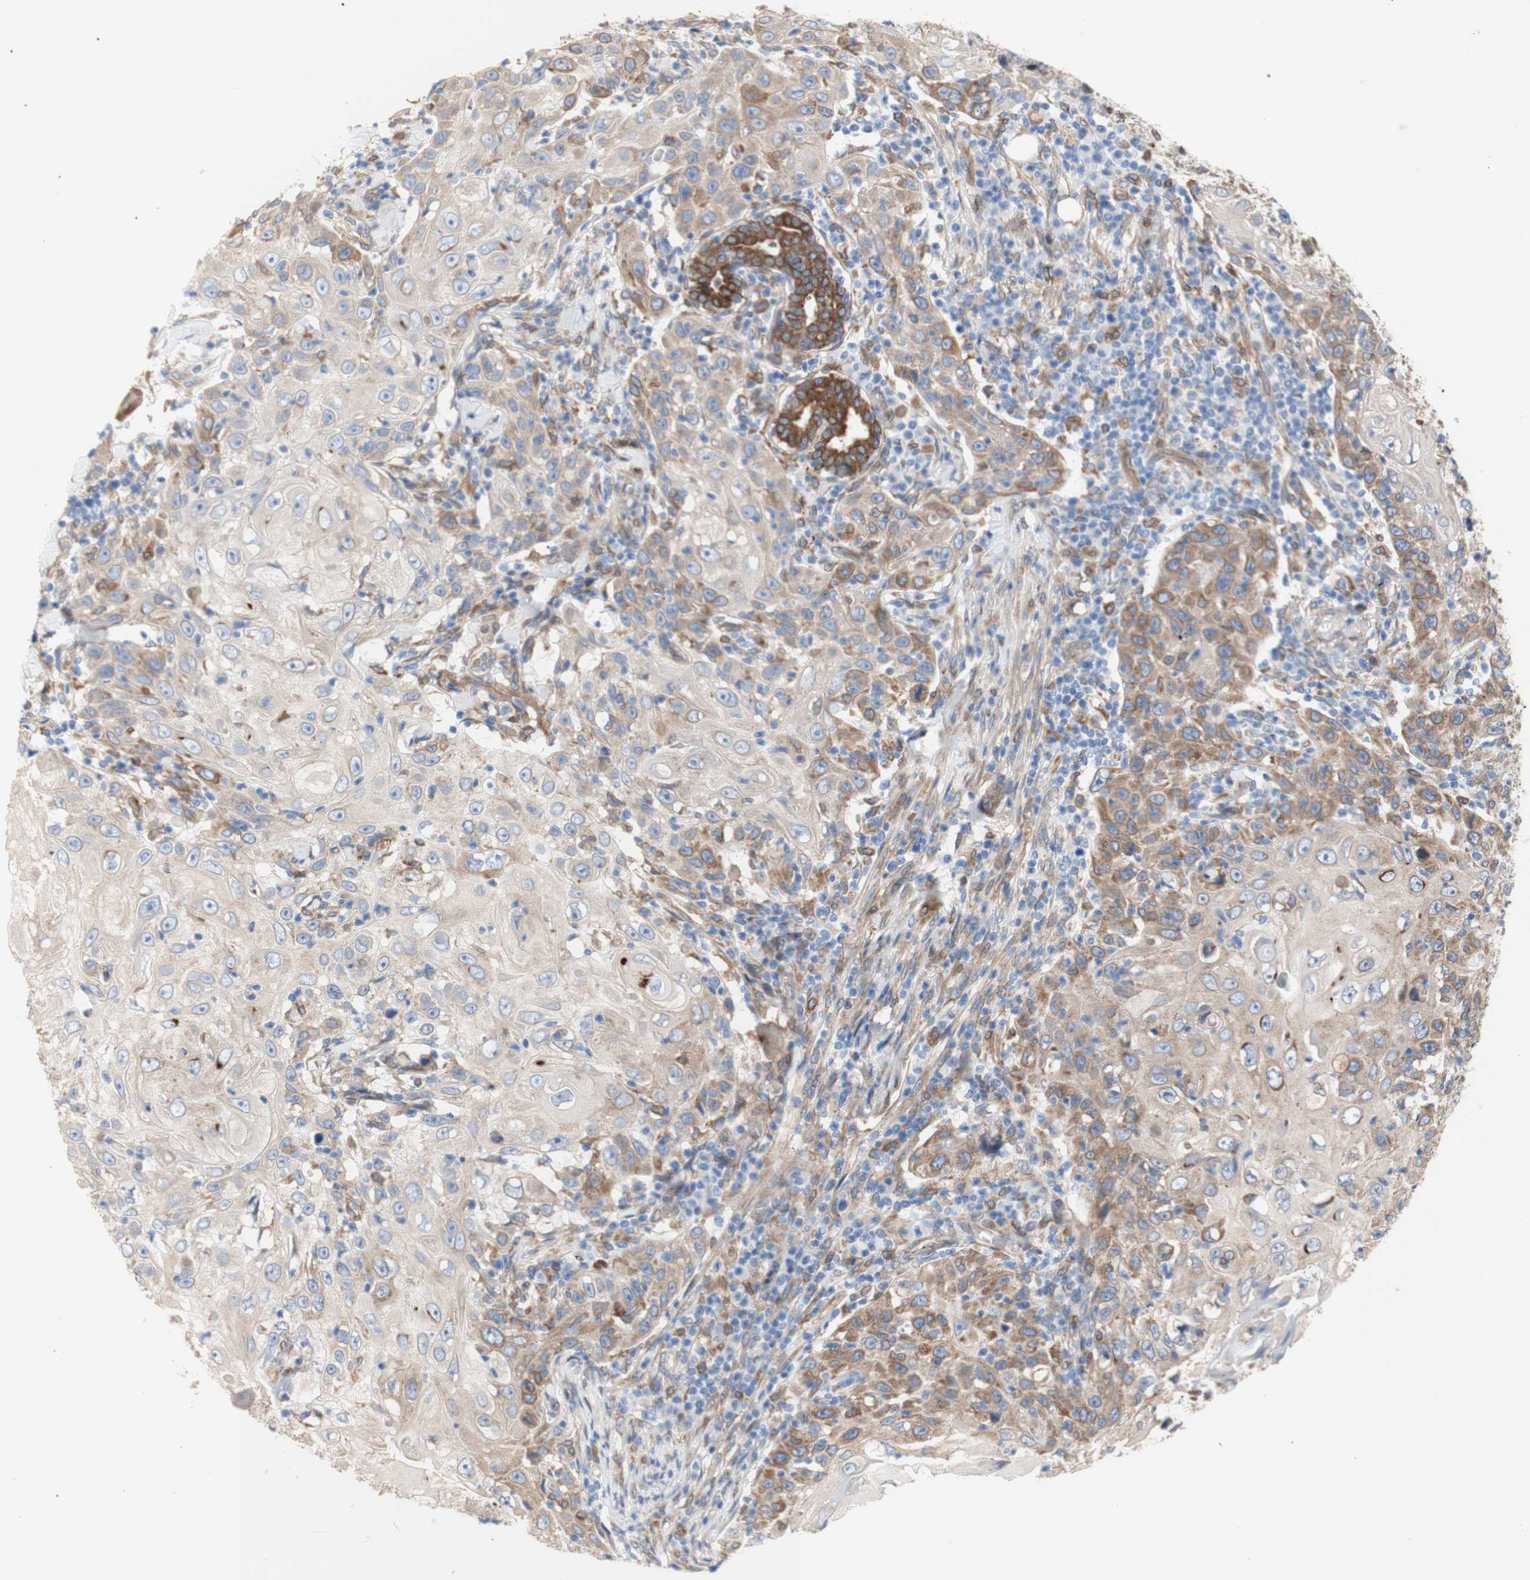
{"staining": {"intensity": "moderate", "quantity": ">75%", "location": "cytoplasmic/membranous"}, "tissue": "skin cancer", "cell_type": "Tumor cells", "image_type": "cancer", "snomed": [{"axis": "morphology", "description": "Squamous cell carcinoma, NOS"}, {"axis": "topography", "description": "Skin"}], "caption": "The photomicrograph exhibits staining of skin squamous cell carcinoma, revealing moderate cytoplasmic/membranous protein staining (brown color) within tumor cells. Nuclei are stained in blue.", "gene": "ERLIN1", "patient": {"sex": "female", "age": 88}}